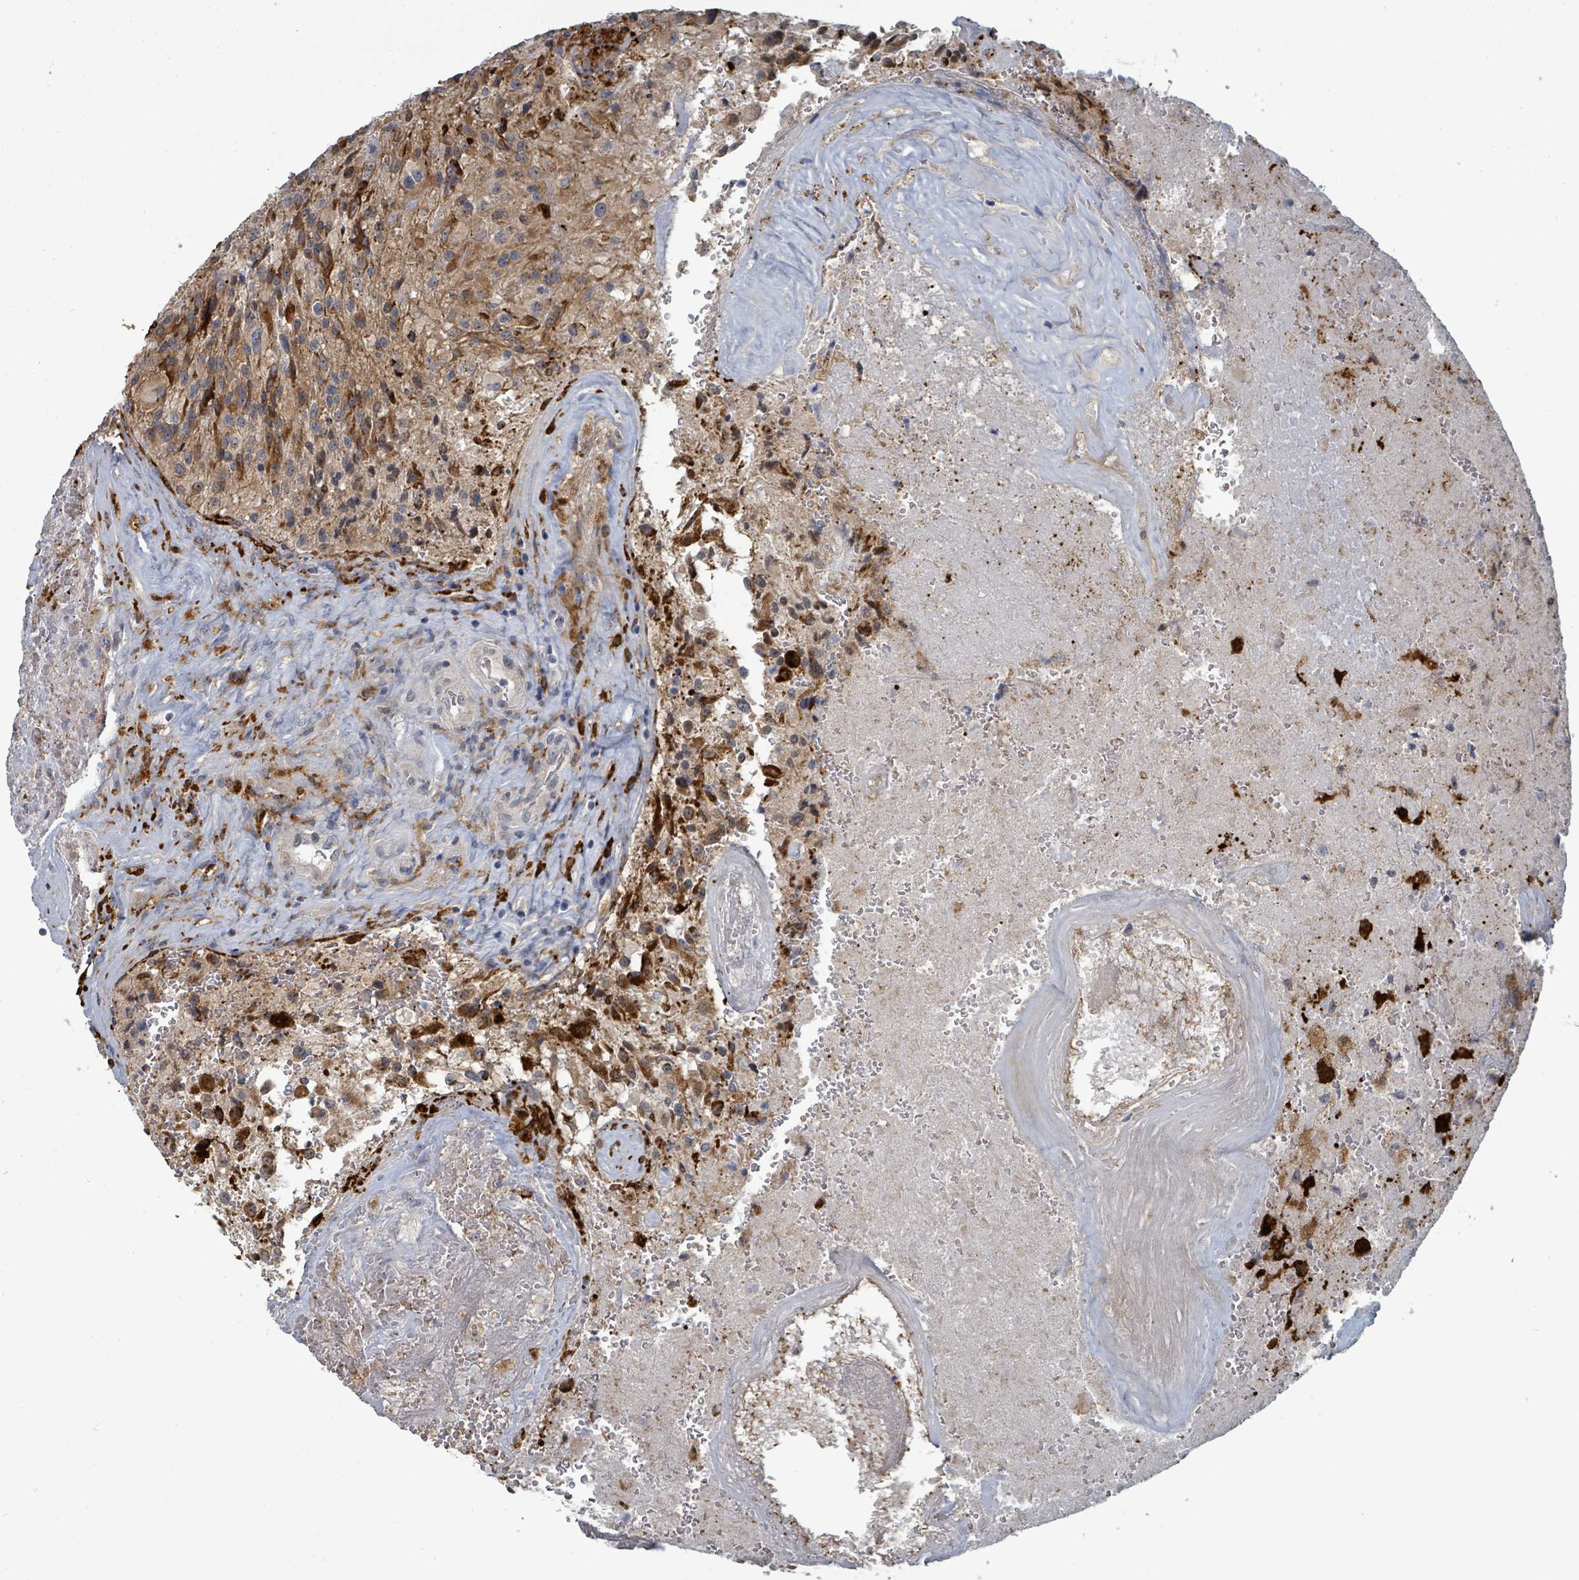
{"staining": {"intensity": "strong", "quantity": "<25%", "location": "cytoplasmic/membranous"}, "tissue": "glioma", "cell_type": "Tumor cells", "image_type": "cancer", "snomed": [{"axis": "morphology", "description": "Normal tissue, NOS"}, {"axis": "morphology", "description": "Glioma, malignant, High grade"}, {"axis": "topography", "description": "Cerebral cortex"}], "caption": "Brown immunohistochemical staining in glioma displays strong cytoplasmic/membranous expression in about <25% of tumor cells. The staining is performed using DAB (3,3'-diaminobenzidine) brown chromogen to label protein expression. The nuclei are counter-stained blue using hematoxylin.", "gene": "TRDMT1", "patient": {"sex": "male", "age": 56}}